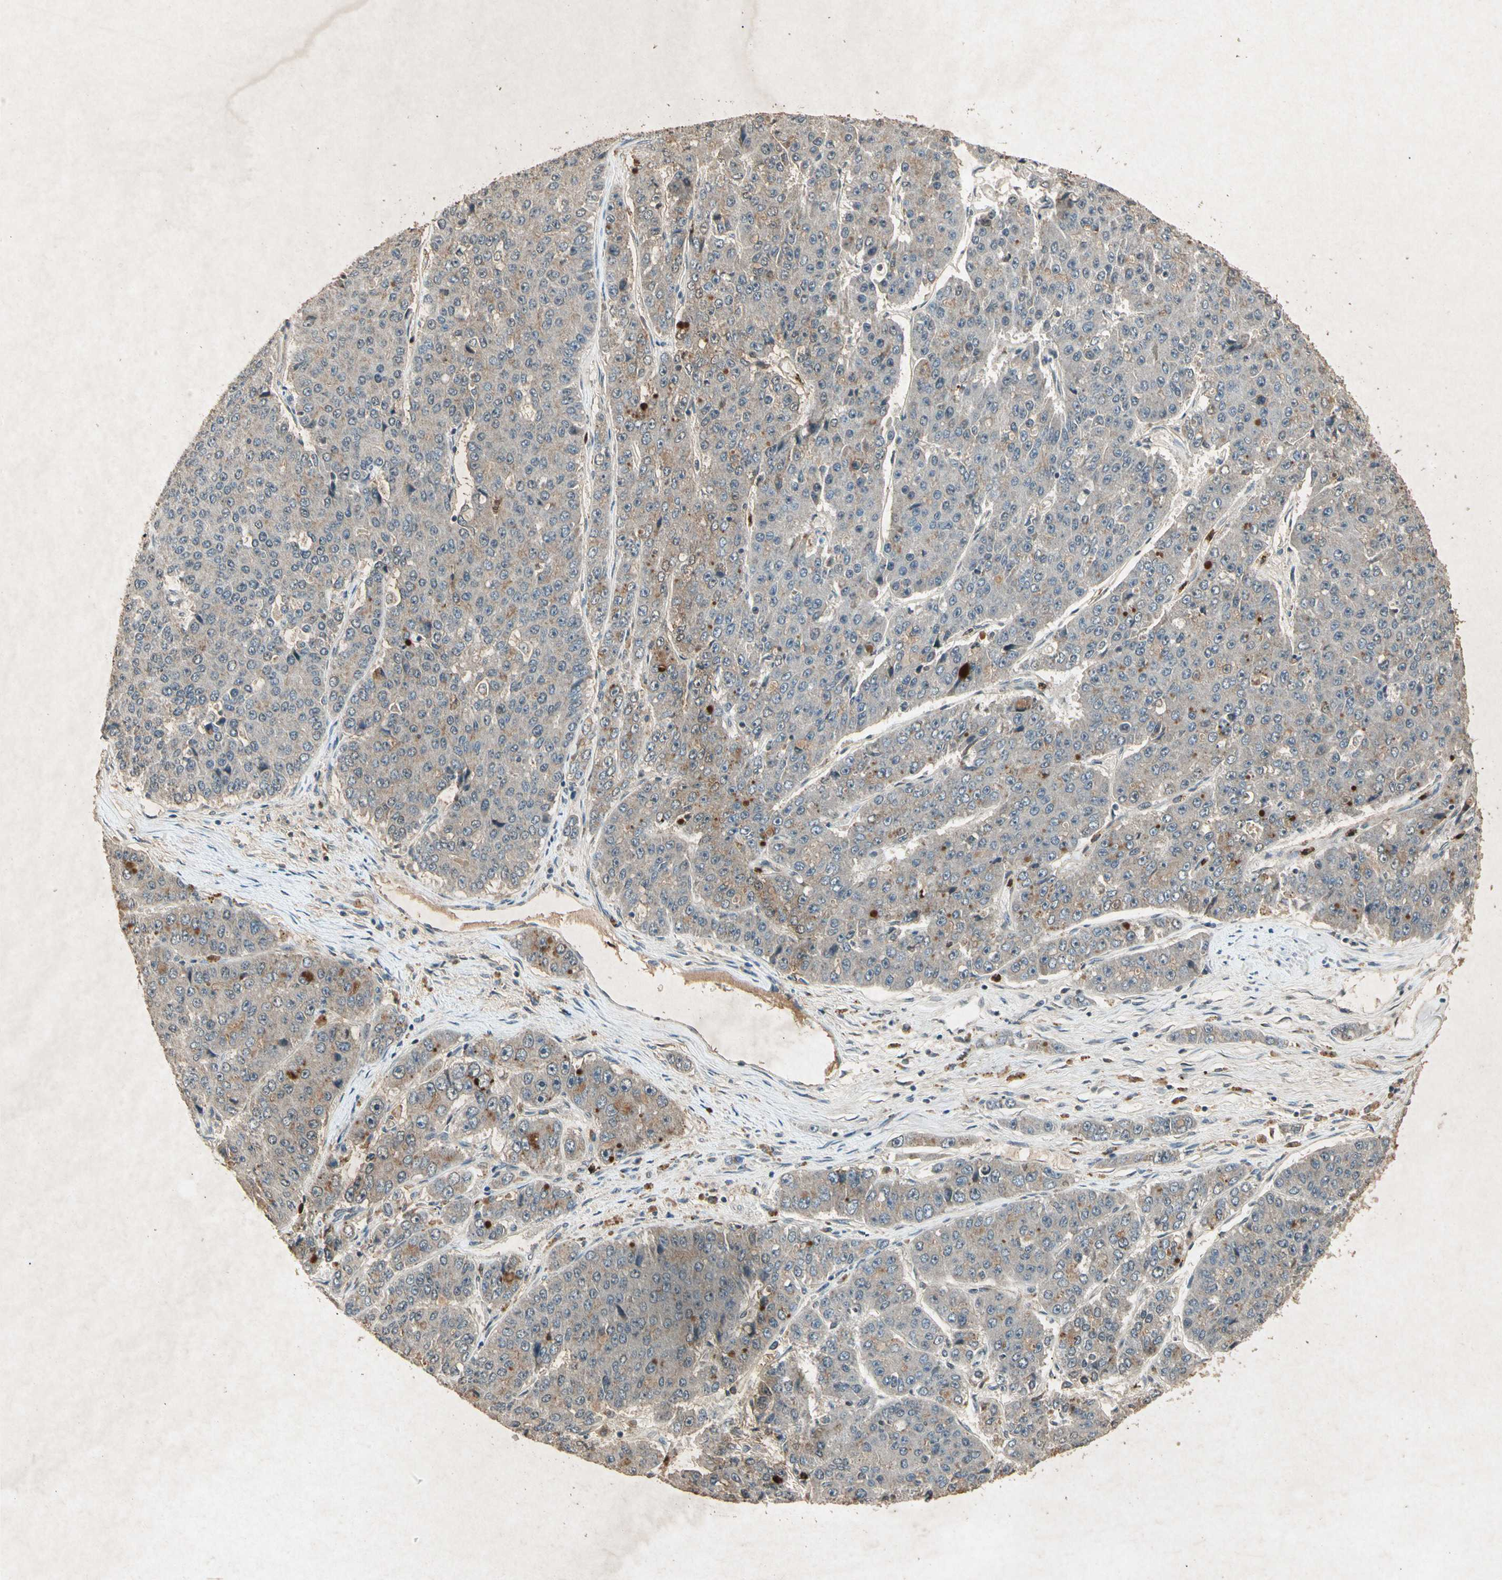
{"staining": {"intensity": "moderate", "quantity": "25%-75%", "location": "cytoplasmic/membranous"}, "tissue": "pancreatic cancer", "cell_type": "Tumor cells", "image_type": "cancer", "snomed": [{"axis": "morphology", "description": "Adenocarcinoma, NOS"}, {"axis": "topography", "description": "Pancreas"}], "caption": "This histopathology image demonstrates IHC staining of human pancreatic cancer (adenocarcinoma), with medium moderate cytoplasmic/membranous staining in approximately 25%-75% of tumor cells.", "gene": "CP", "patient": {"sex": "male", "age": 50}}